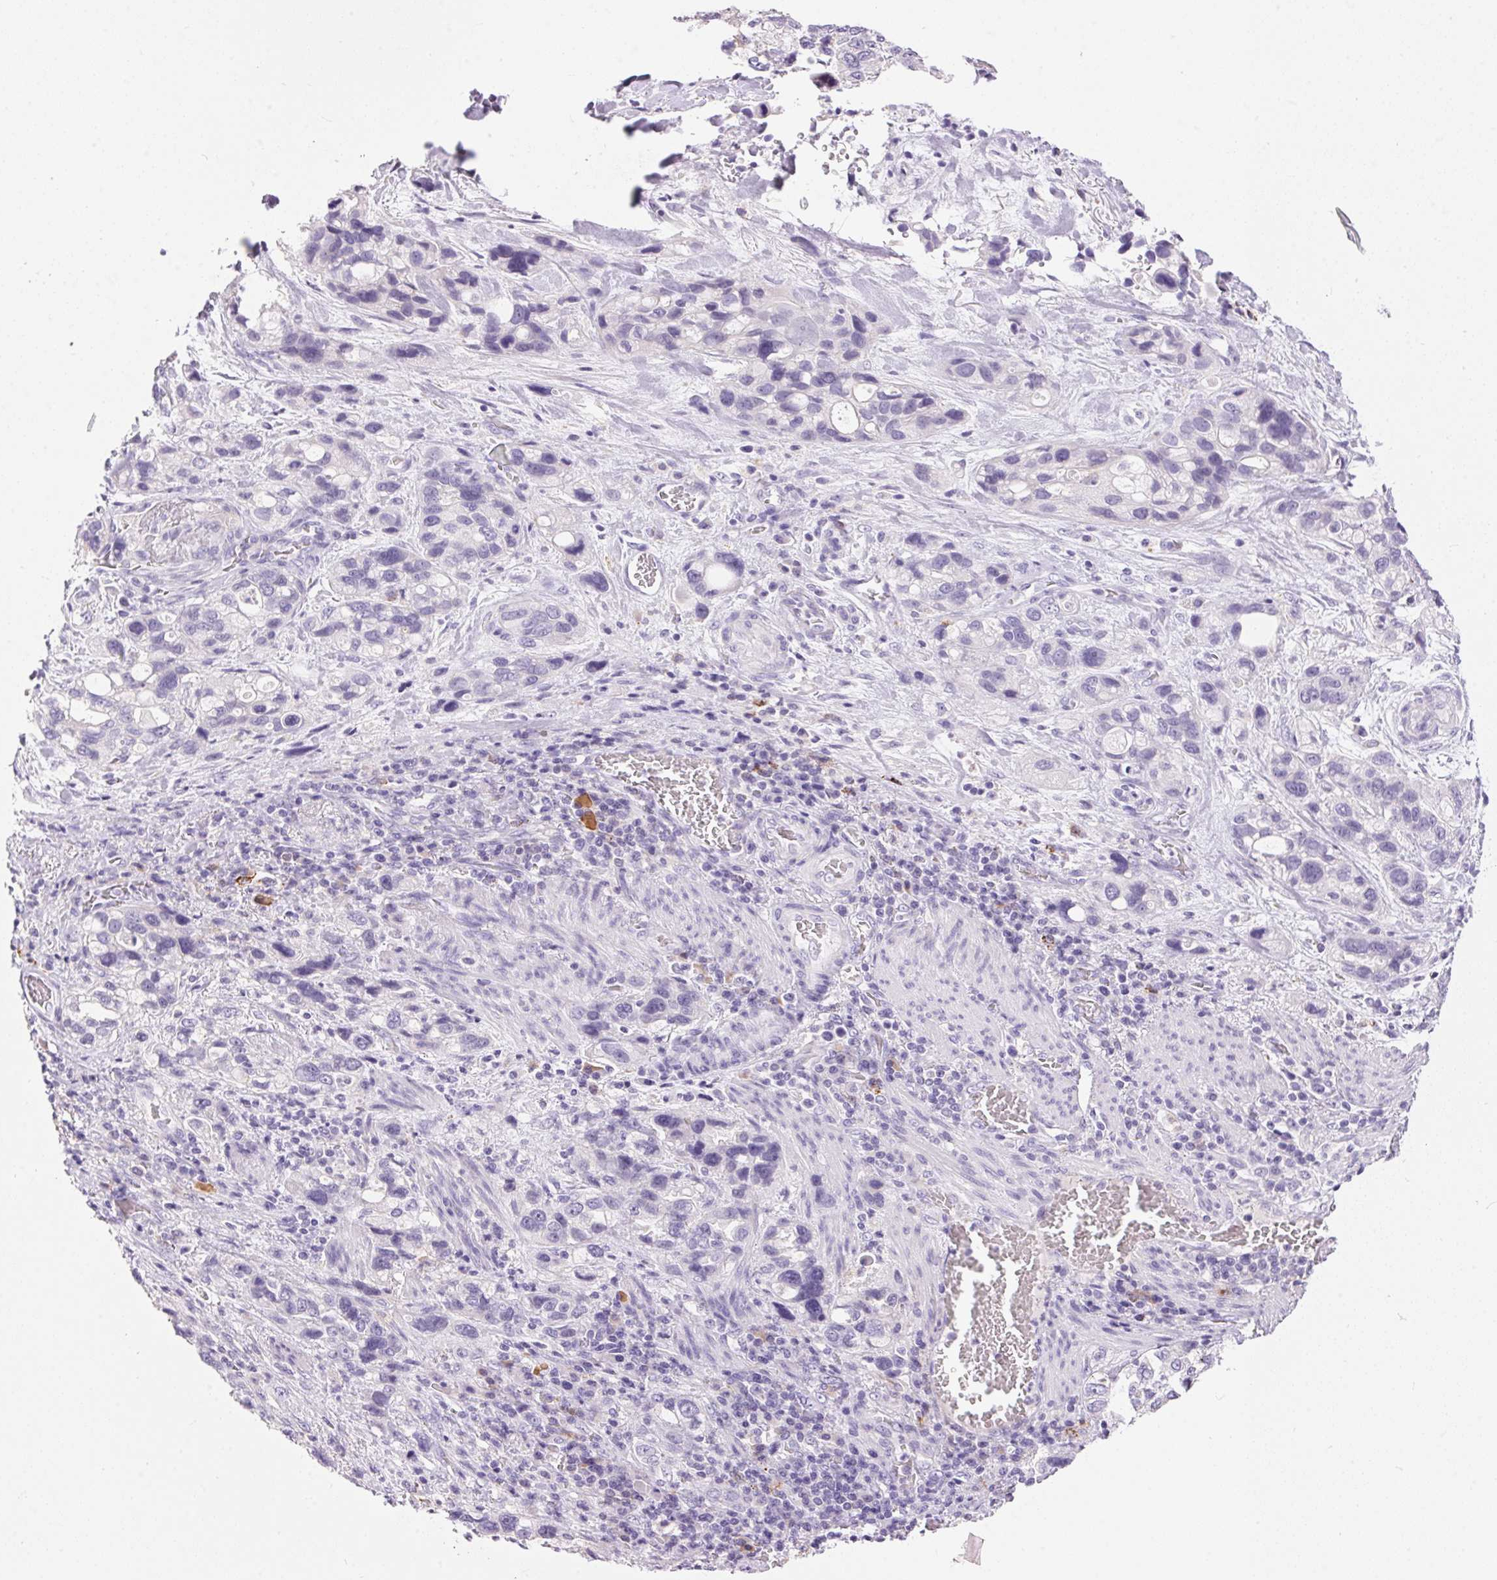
{"staining": {"intensity": "negative", "quantity": "none", "location": "none"}, "tissue": "stomach cancer", "cell_type": "Tumor cells", "image_type": "cancer", "snomed": [{"axis": "morphology", "description": "Adenocarcinoma, NOS"}, {"axis": "topography", "description": "Stomach, upper"}], "caption": "DAB (3,3'-diaminobenzidine) immunohistochemical staining of human stomach adenocarcinoma demonstrates no significant positivity in tumor cells.", "gene": "PNLIPRP3", "patient": {"sex": "female", "age": 81}}